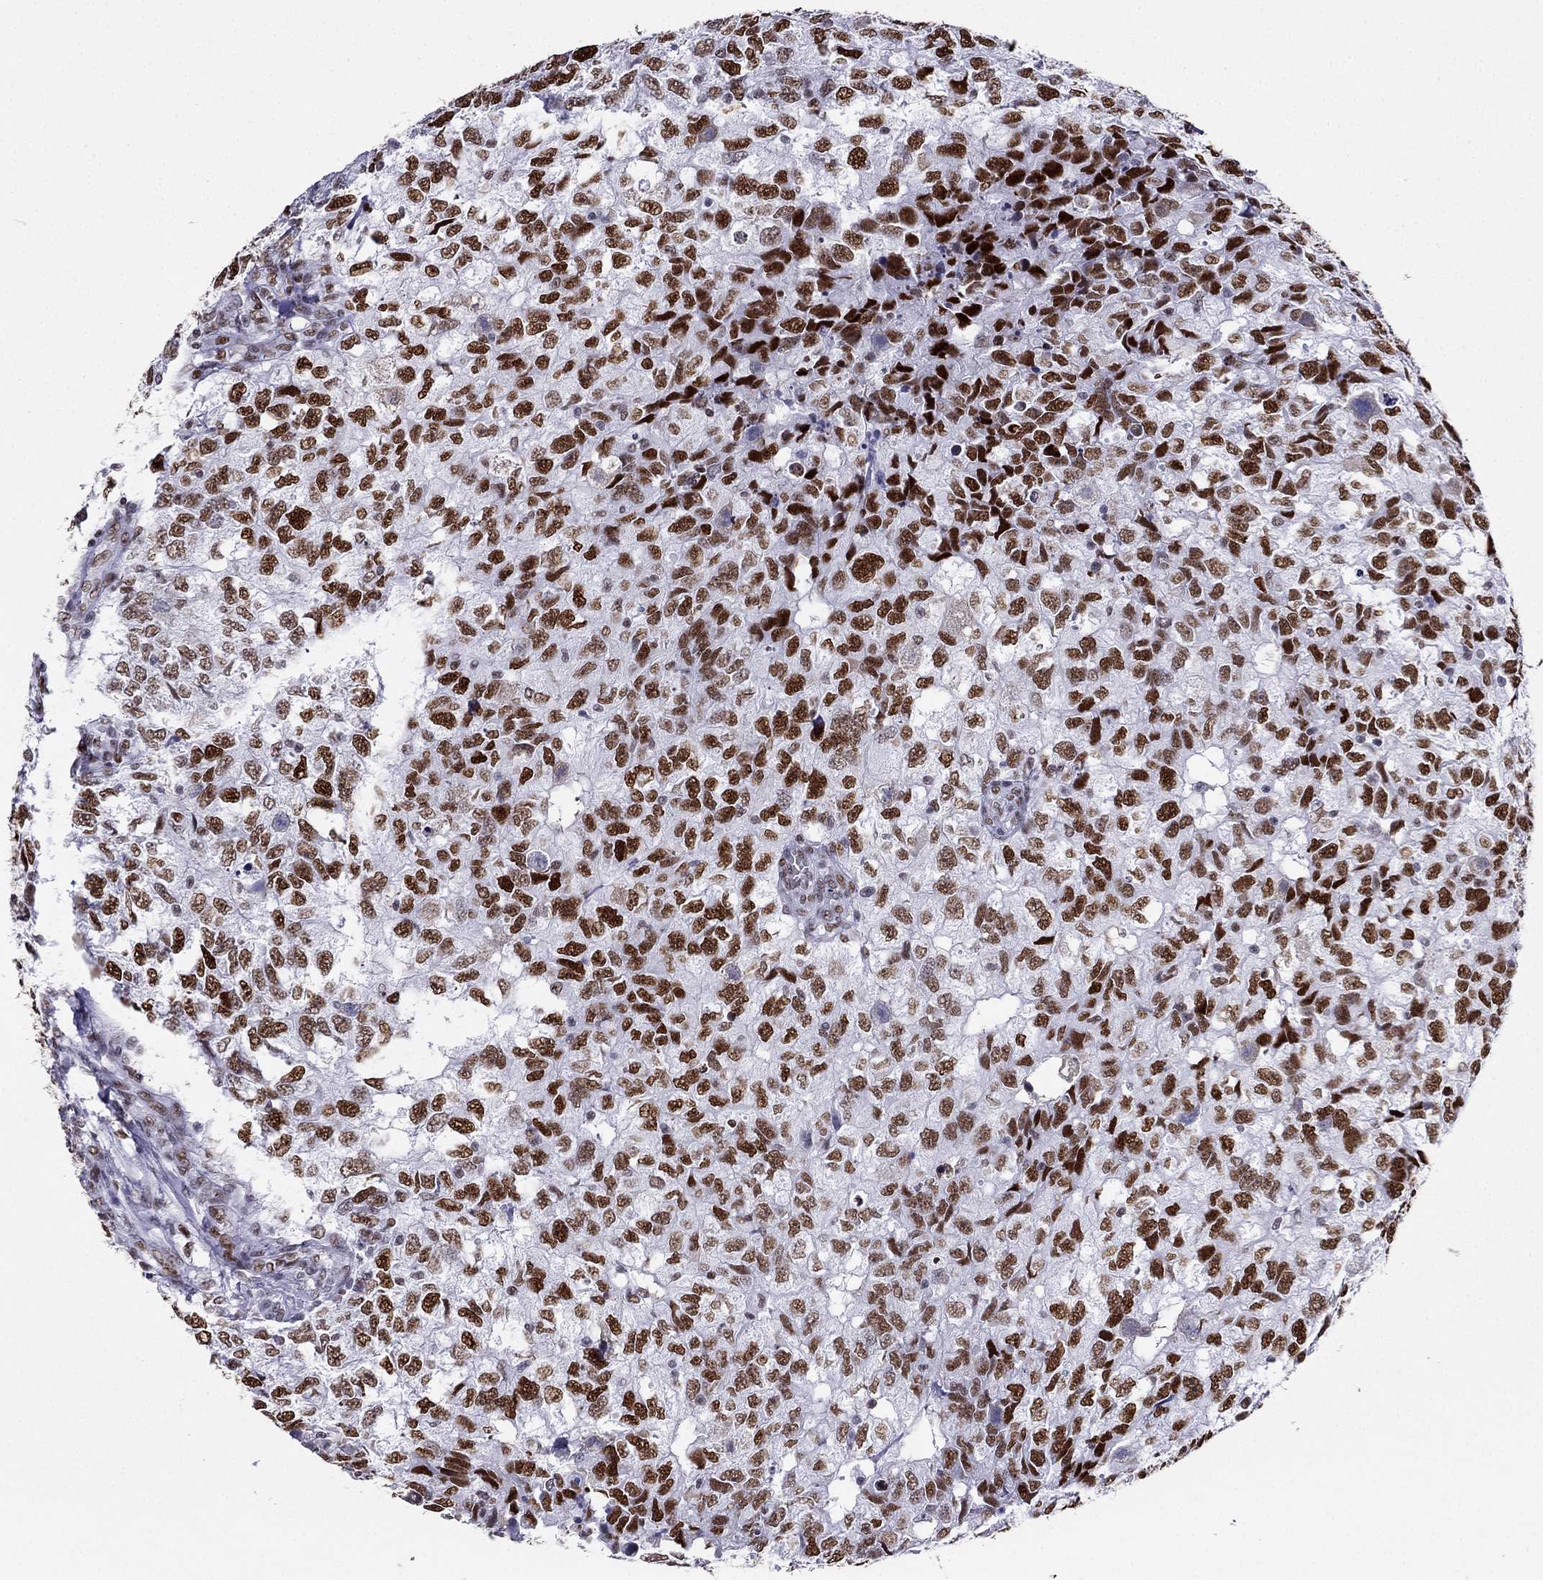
{"staining": {"intensity": "strong", "quantity": ">75%", "location": "nuclear"}, "tissue": "breast cancer", "cell_type": "Tumor cells", "image_type": "cancer", "snomed": [{"axis": "morphology", "description": "Duct carcinoma"}, {"axis": "topography", "description": "Breast"}], "caption": "The photomicrograph reveals staining of breast invasive ductal carcinoma, revealing strong nuclear protein staining (brown color) within tumor cells.", "gene": "PPM1G", "patient": {"sex": "female", "age": 30}}